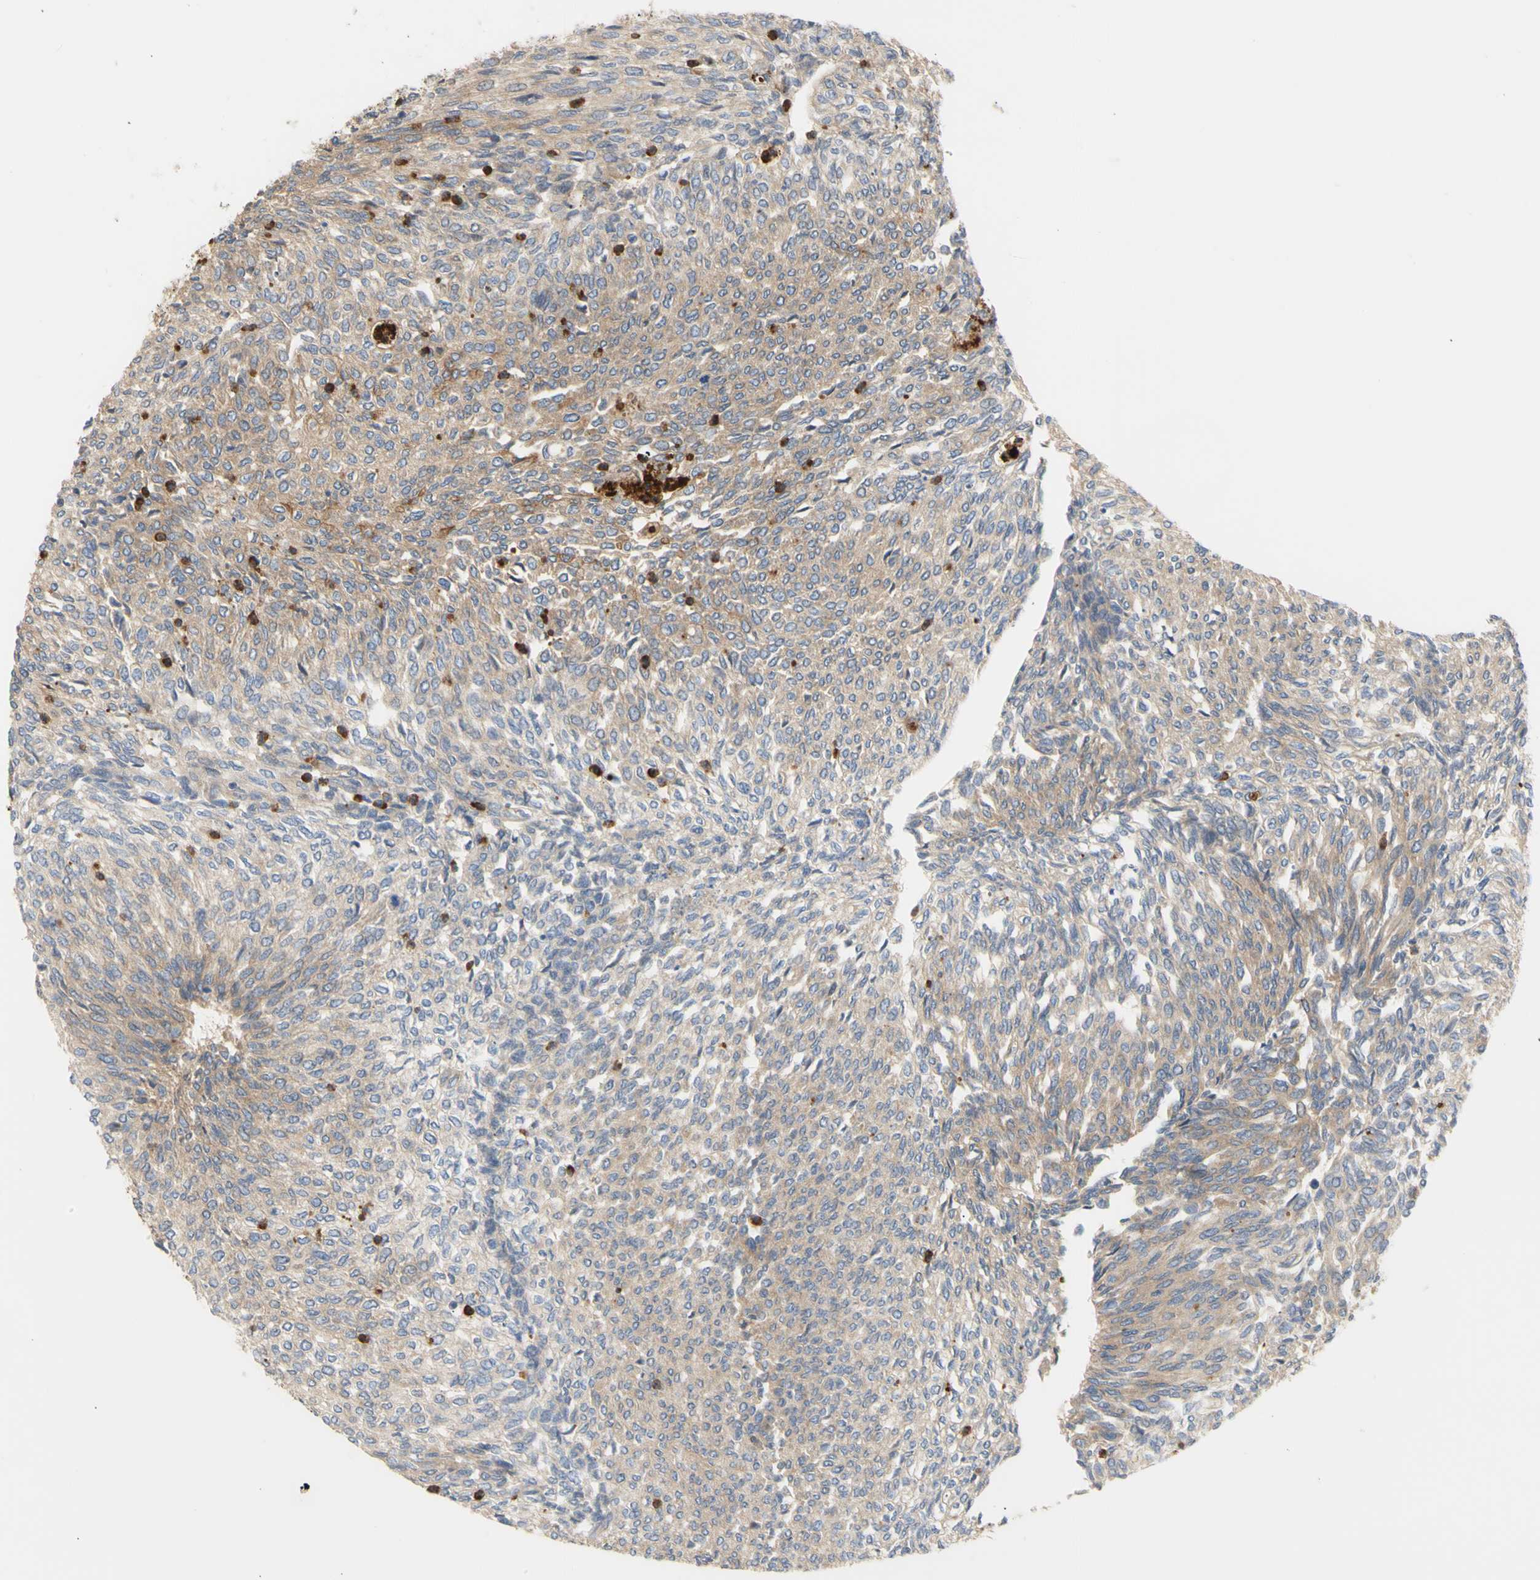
{"staining": {"intensity": "weak", "quantity": ">75%", "location": "cytoplasmic/membranous"}, "tissue": "urothelial cancer", "cell_type": "Tumor cells", "image_type": "cancer", "snomed": [{"axis": "morphology", "description": "Urothelial carcinoma, Low grade"}, {"axis": "topography", "description": "Urinary bladder"}], "caption": "Weak cytoplasmic/membranous positivity is appreciated in approximately >75% of tumor cells in urothelial cancer.", "gene": "TUBG2", "patient": {"sex": "female", "age": 79}}